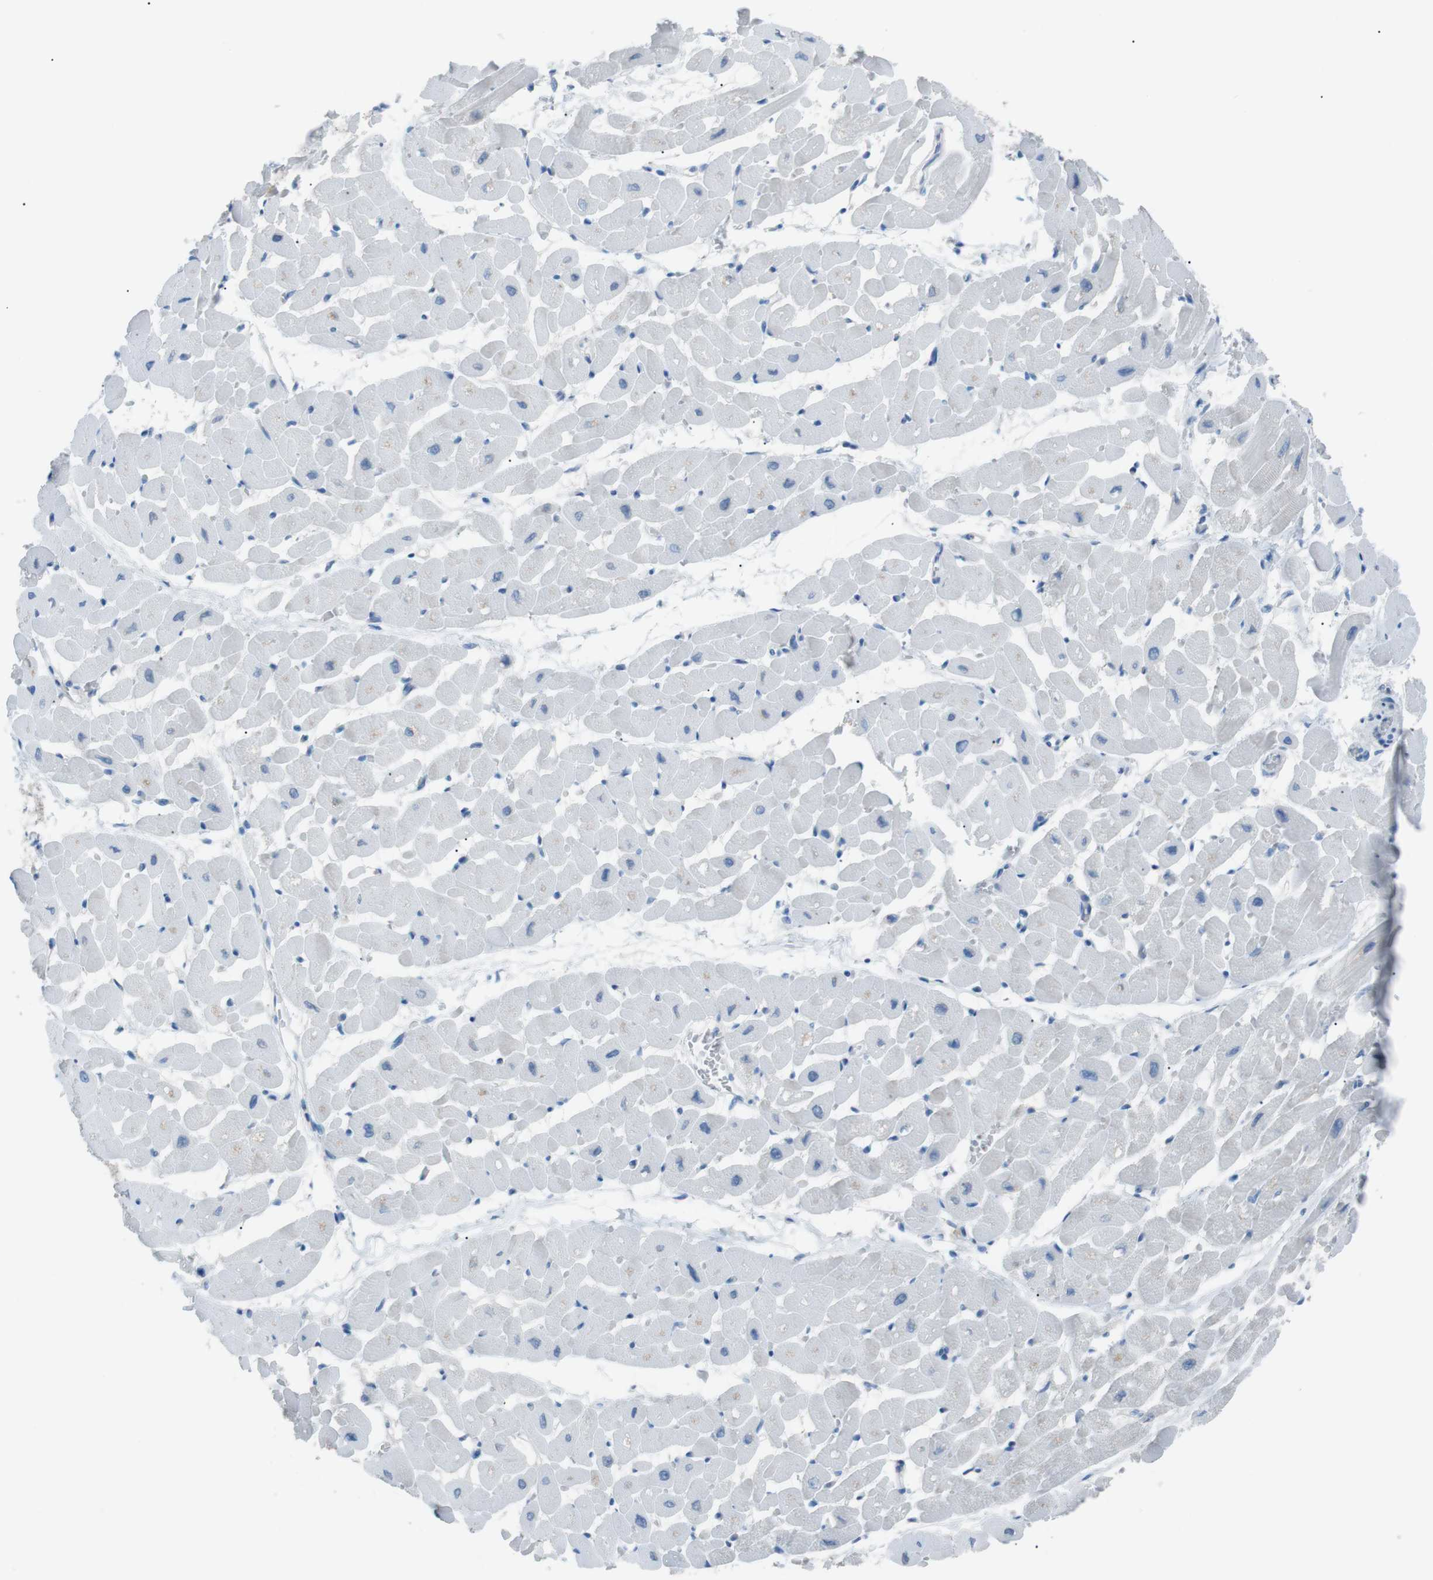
{"staining": {"intensity": "negative", "quantity": "none", "location": "none"}, "tissue": "heart muscle", "cell_type": "Cardiomyocytes", "image_type": "normal", "snomed": [{"axis": "morphology", "description": "Normal tissue, NOS"}, {"axis": "topography", "description": "Heart"}], "caption": "DAB (3,3'-diaminobenzidine) immunohistochemical staining of unremarkable heart muscle exhibits no significant staining in cardiomyocytes. The staining is performed using DAB brown chromogen with nuclei counter-stained in using hematoxylin.", "gene": "CDH26", "patient": {"sex": "male", "age": 45}}